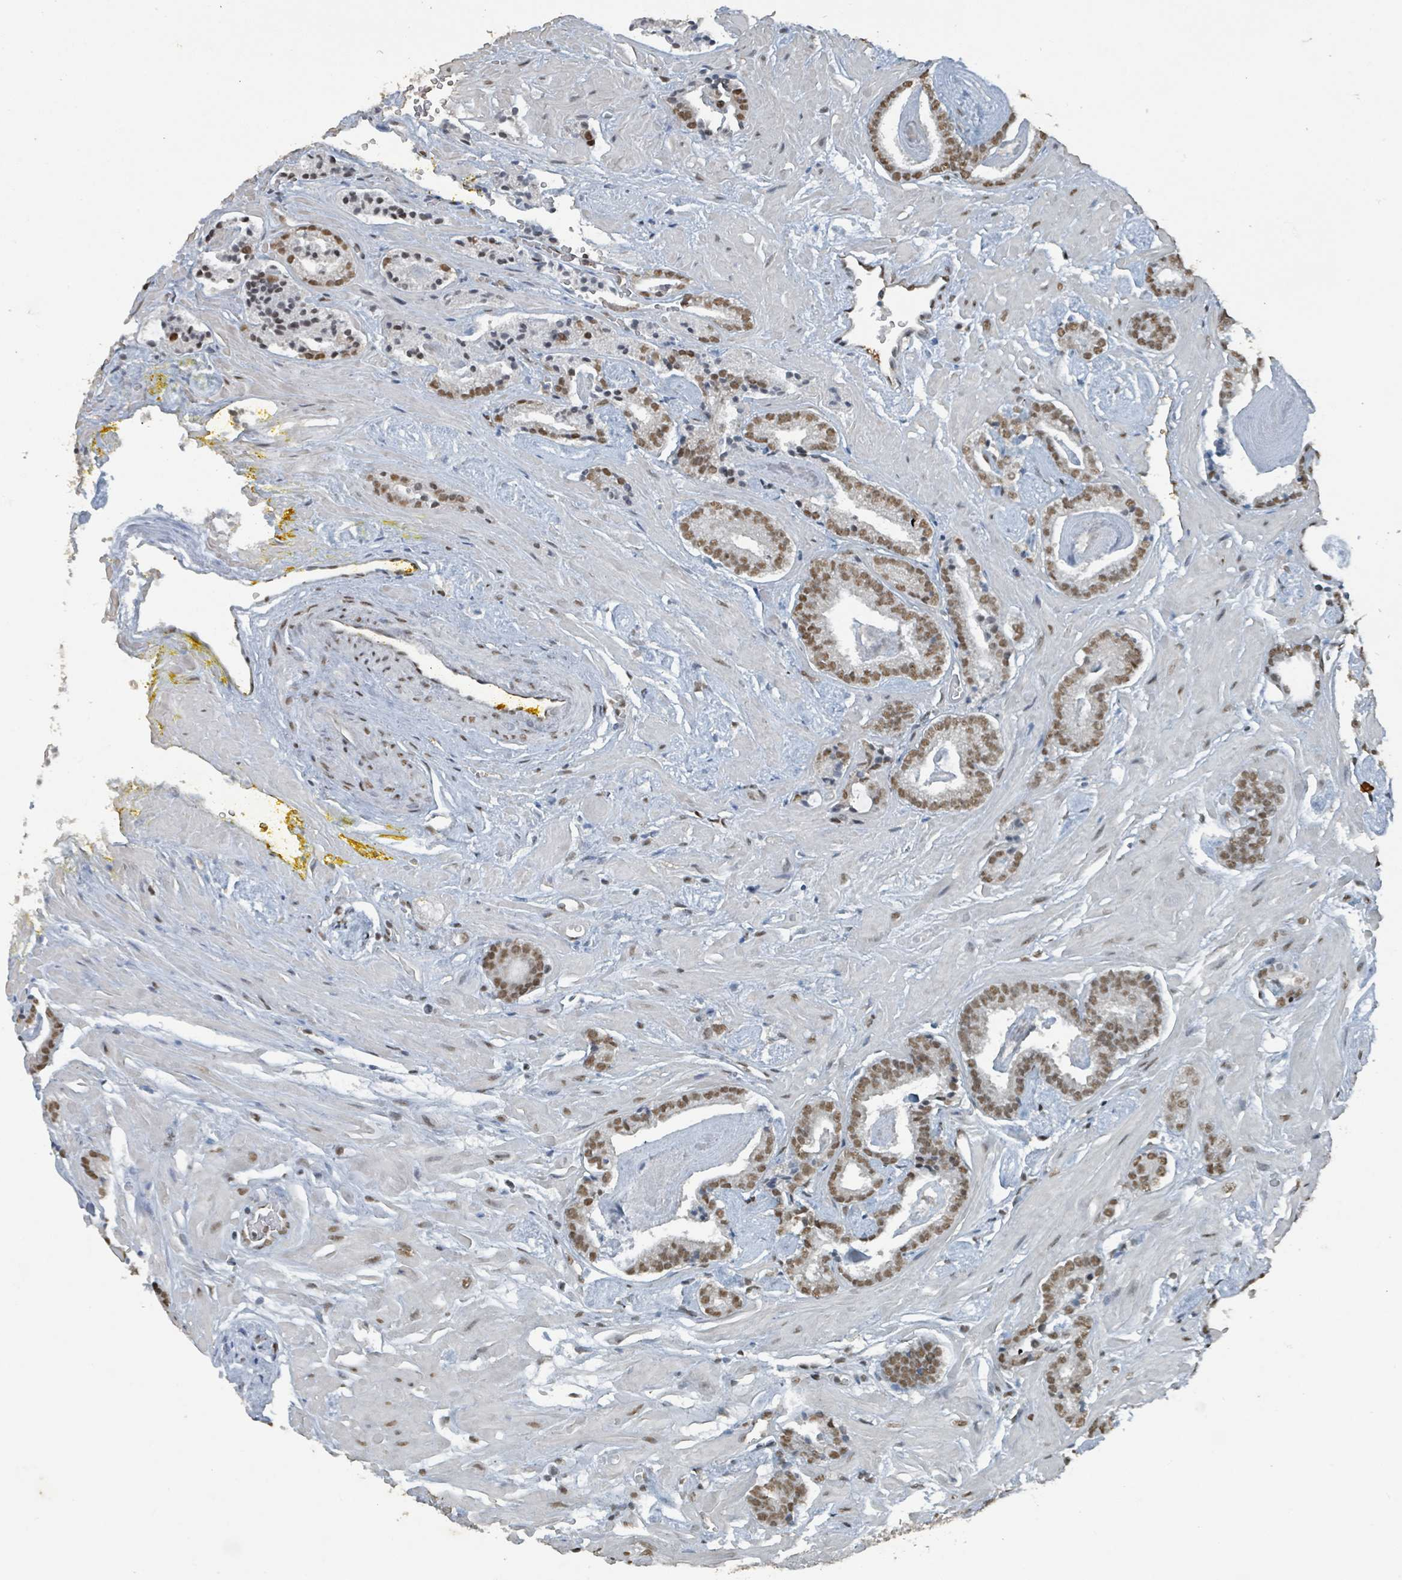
{"staining": {"intensity": "moderate", "quantity": ">75%", "location": "nuclear"}, "tissue": "prostate cancer", "cell_type": "Tumor cells", "image_type": "cancer", "snomed": [{"axis": "morphology", "description": "Adenocarcinoma, Low grade"}, {"axis": "topography", "description": "Prostate"}], "caption": "Prostate low-grade adenocarcinoma stained for a protein (brown) exhibits moderate nuclear positive positivity in about >75% of tumor cells.", "gene": "PHIP", "patient": {"sex": "male", "age": 60}}